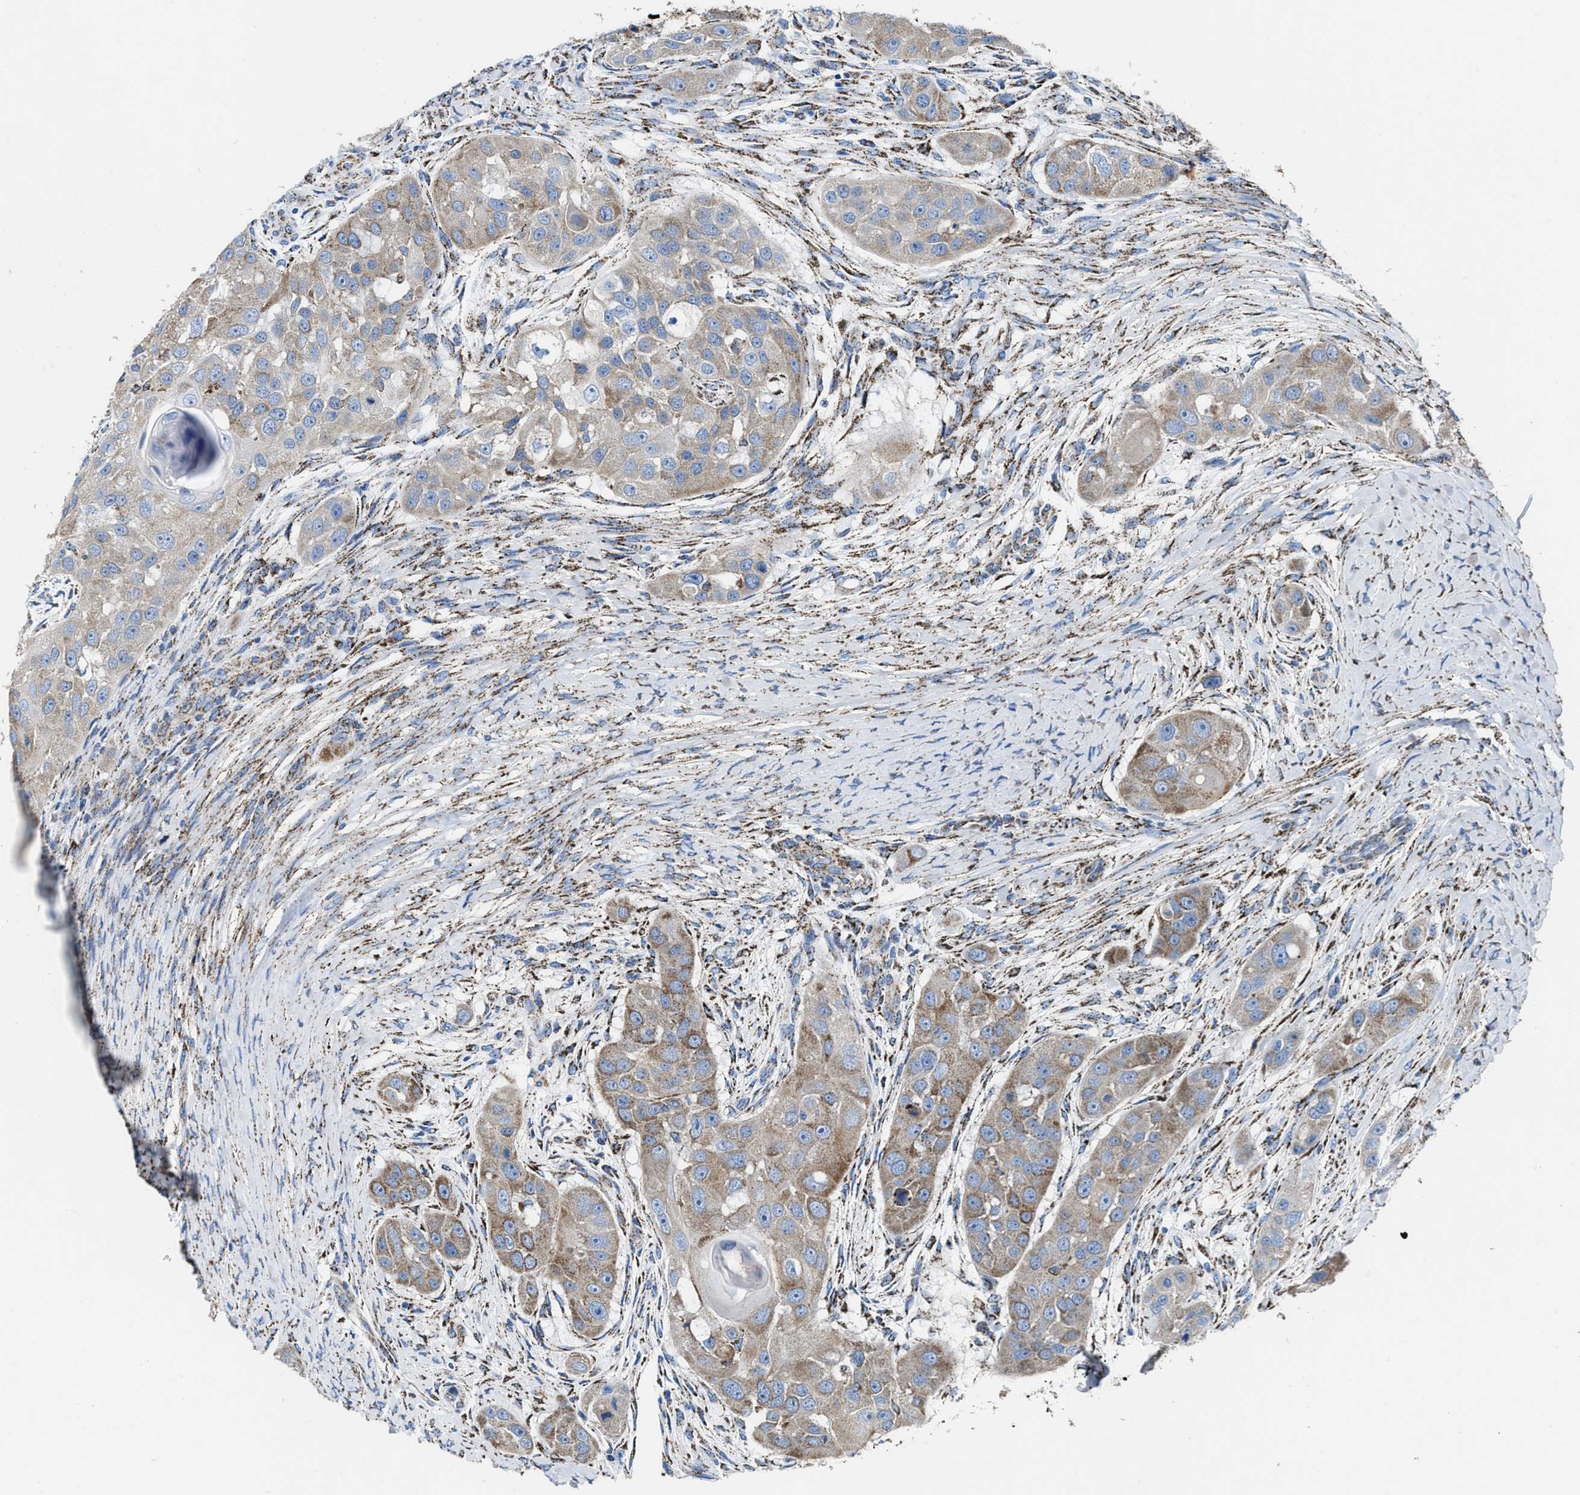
{"staining": {"intensity": "weak", "quantity": "25%-75%", "location": "cytoplasmic/membranous"}, "tissue": "head and neck cancer", "cell_type": "Tumor cells", "image_type": "cancer", "snomed": [{"axis": "morphology", "description": "Normal tissue, NOS"}, {"axis": "morphology", "description": "Squamous cell carcinoma, NOS"}, {"axis": "topography", "description": "Skeletal muscle"}, {"axis": "topography", "description": "Head-Neck"}], "caption": "Human head and neck cancer (squamous cell carcinoma) stained for a protein (brown) exhibits weak cytoplasmic/membranous positive expression in approximately 25%-75% of tumor cells.", "gene": "ALDH1B1", "patient": {"sex": "male", "age": 51}}